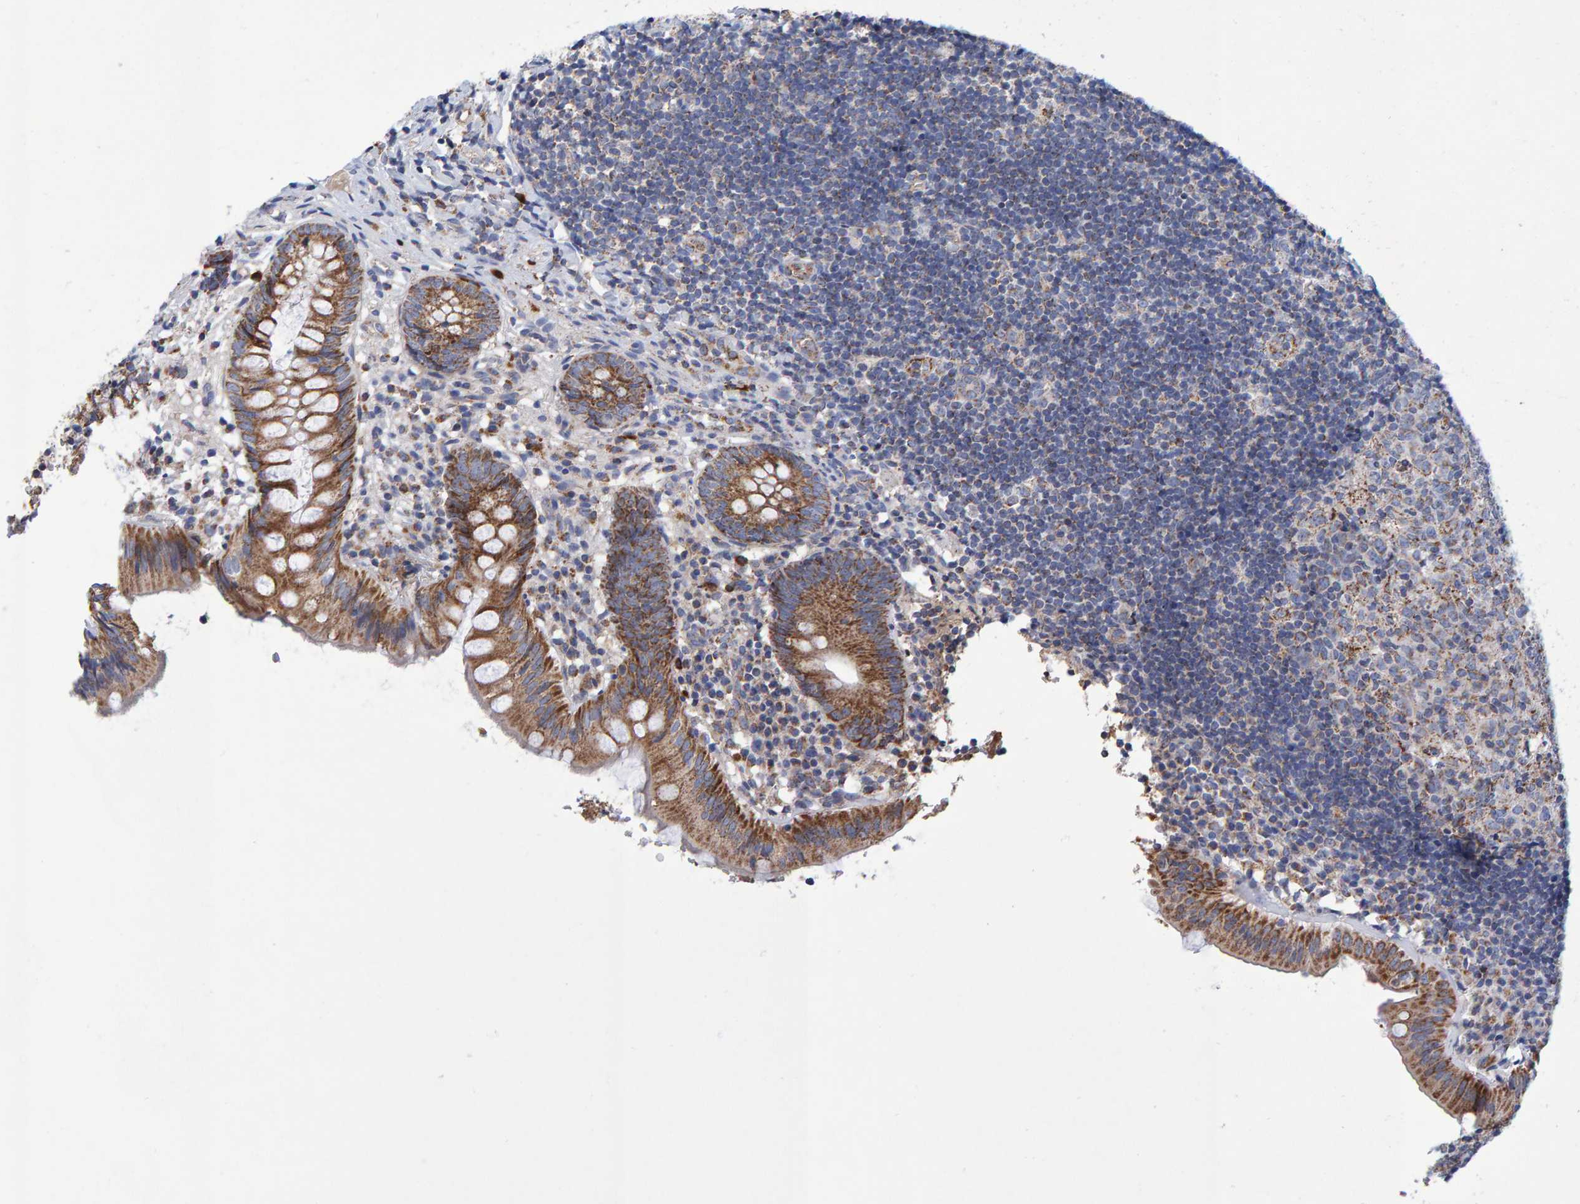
{"staining": {"intensity": "moderate", "quantity": ">75%", "location": "cytoplasmic/membranous"}, "tissue": "appendix", "cell_type": "Glandular cells", "image_type": "normal", "snomed": [{"axis": "morphology", "description": "Normal tissue, NOS"}, {"axis": "topography", "description": "Appendix"}], "caption": "Immunohistochemistry (IHC) (DAB (3,3'-diaminobenzidine)) staining of normal appendix displays moderate cytoplasmic/membranous protein positivity in approximately >75% of glandular cells. The protein of interest is stained brown, and the nuclei are stained in blue (DAB IHC with brightfield microscopy, high magnification).", "gene": "EFR3A", "patient": {"sex": "male", "age": 8}}